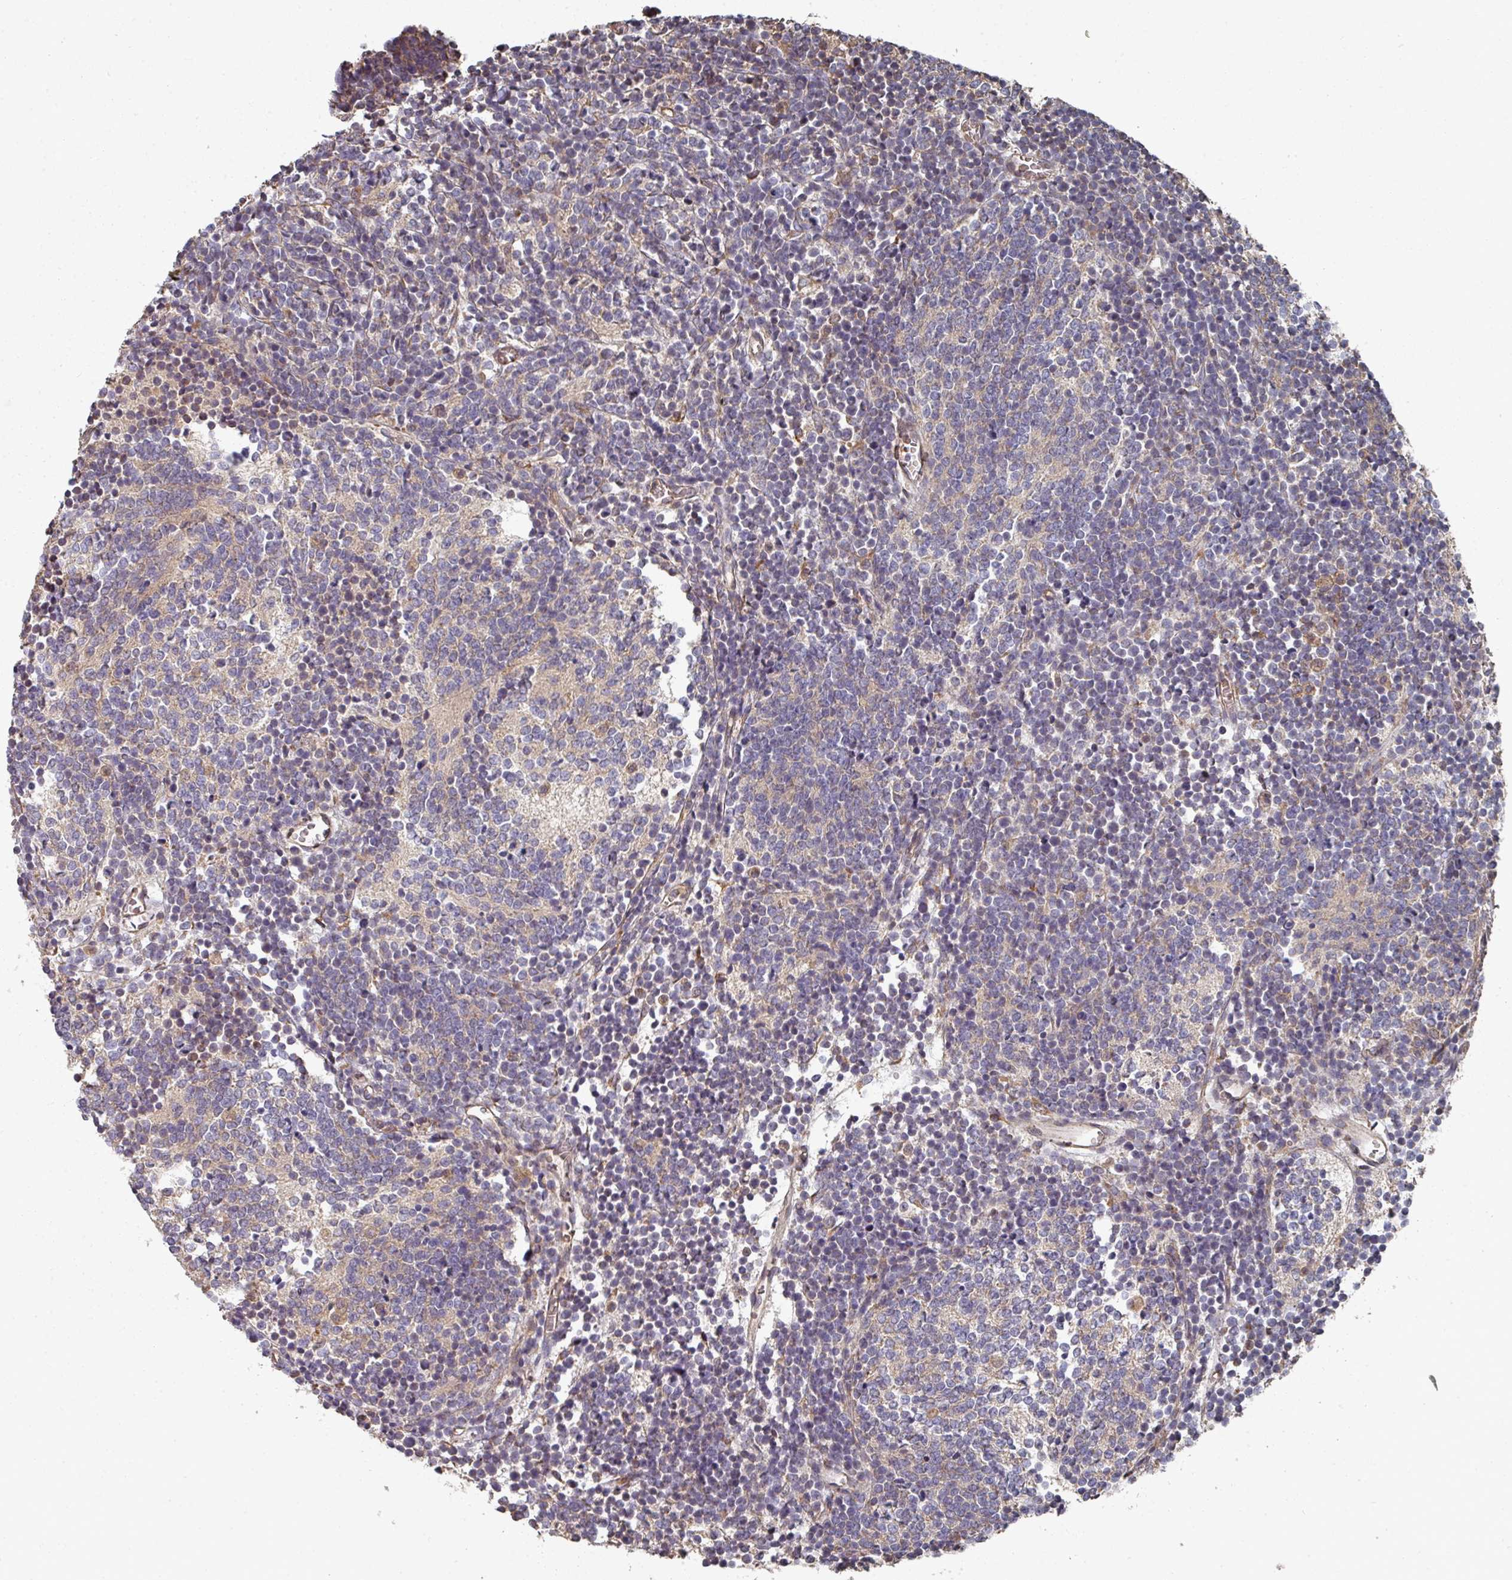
{"staining": {"intensity": "negative", "quantity": "none", "location": "none"}, "tissue": "glioma", "cell_type": "Tumor cells", "image_type": "cancer", "snomed": [{"axis": "morphology", "description": "Glioma, malignant, Low grade"}, {"axis": "topography", "description": "Brain"}], "caption": "A photomicrograph of human low-grade glioma (malignant) is negative for staining in tumor cells.", "gene": "EDEM2", "patient": {"sex": "female", "age": 1}}